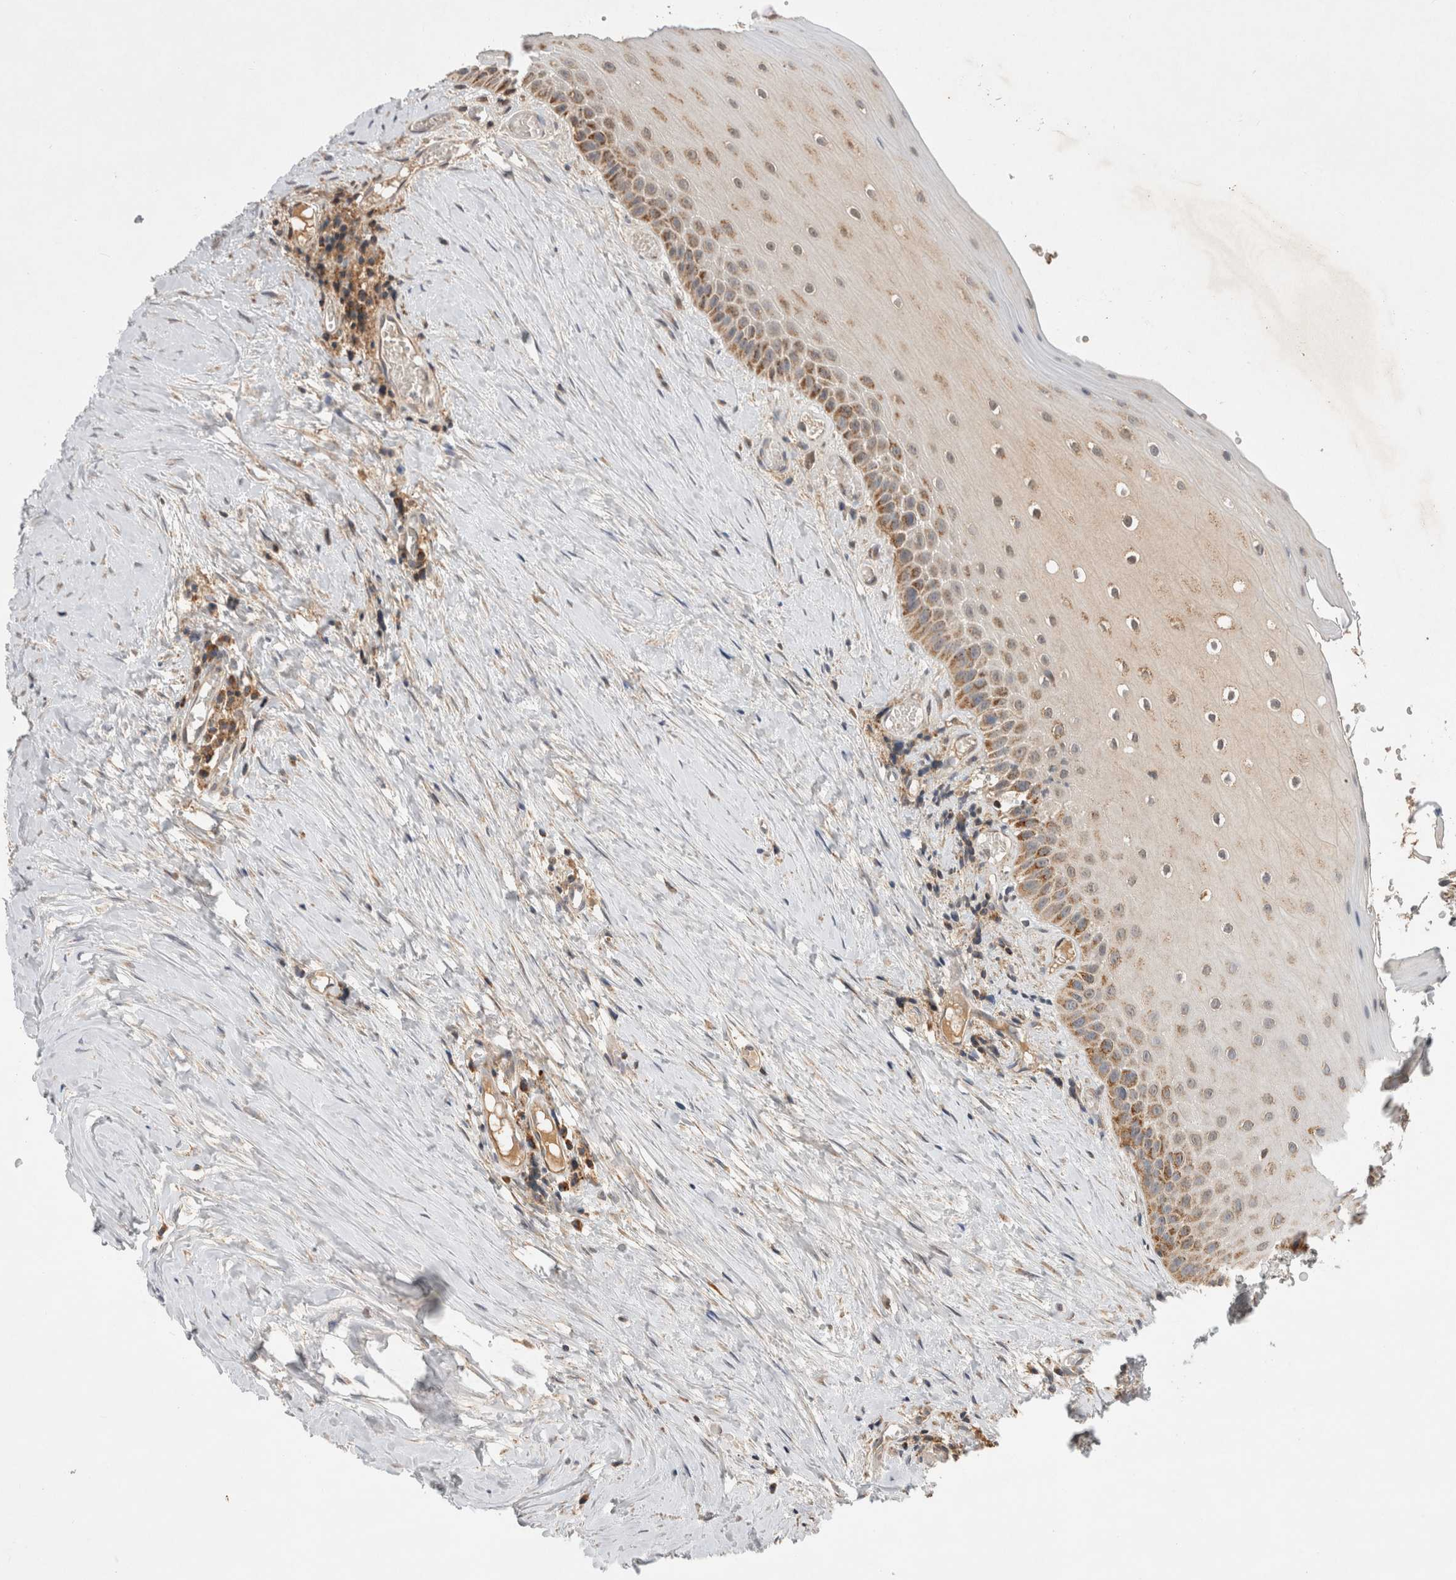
{"staining": {"intensity": "moderate", "quantity": "25%-75%", "location": "cytoplasmic/membranous"}, "tissue": "oral mucosa", "cell_type": "Squamous epithelial cells", "image_type": "normal", "snomed": [{"axis": "morphology", "description": "Normal tissue, NOS"}, {"axis": "topography", "description": "Skeletal muscle"}, {"axis": "topography", "description": "Oral tissue"}, {"axis": "topography", "description": "Peripheral nerve tissue"}], "caption": "Unremarkable oral mucosa displays moderate cytoplasmic/membranous positivity in approximately 25%-75% of squamous epithelial cells The staining is performed using DAB brown chromogen to label protein expression. The nuclei are counter-stained blue using hematoxylin..", "gene": "AMPD1", "patient": {"sex": "female", "age": 84}}